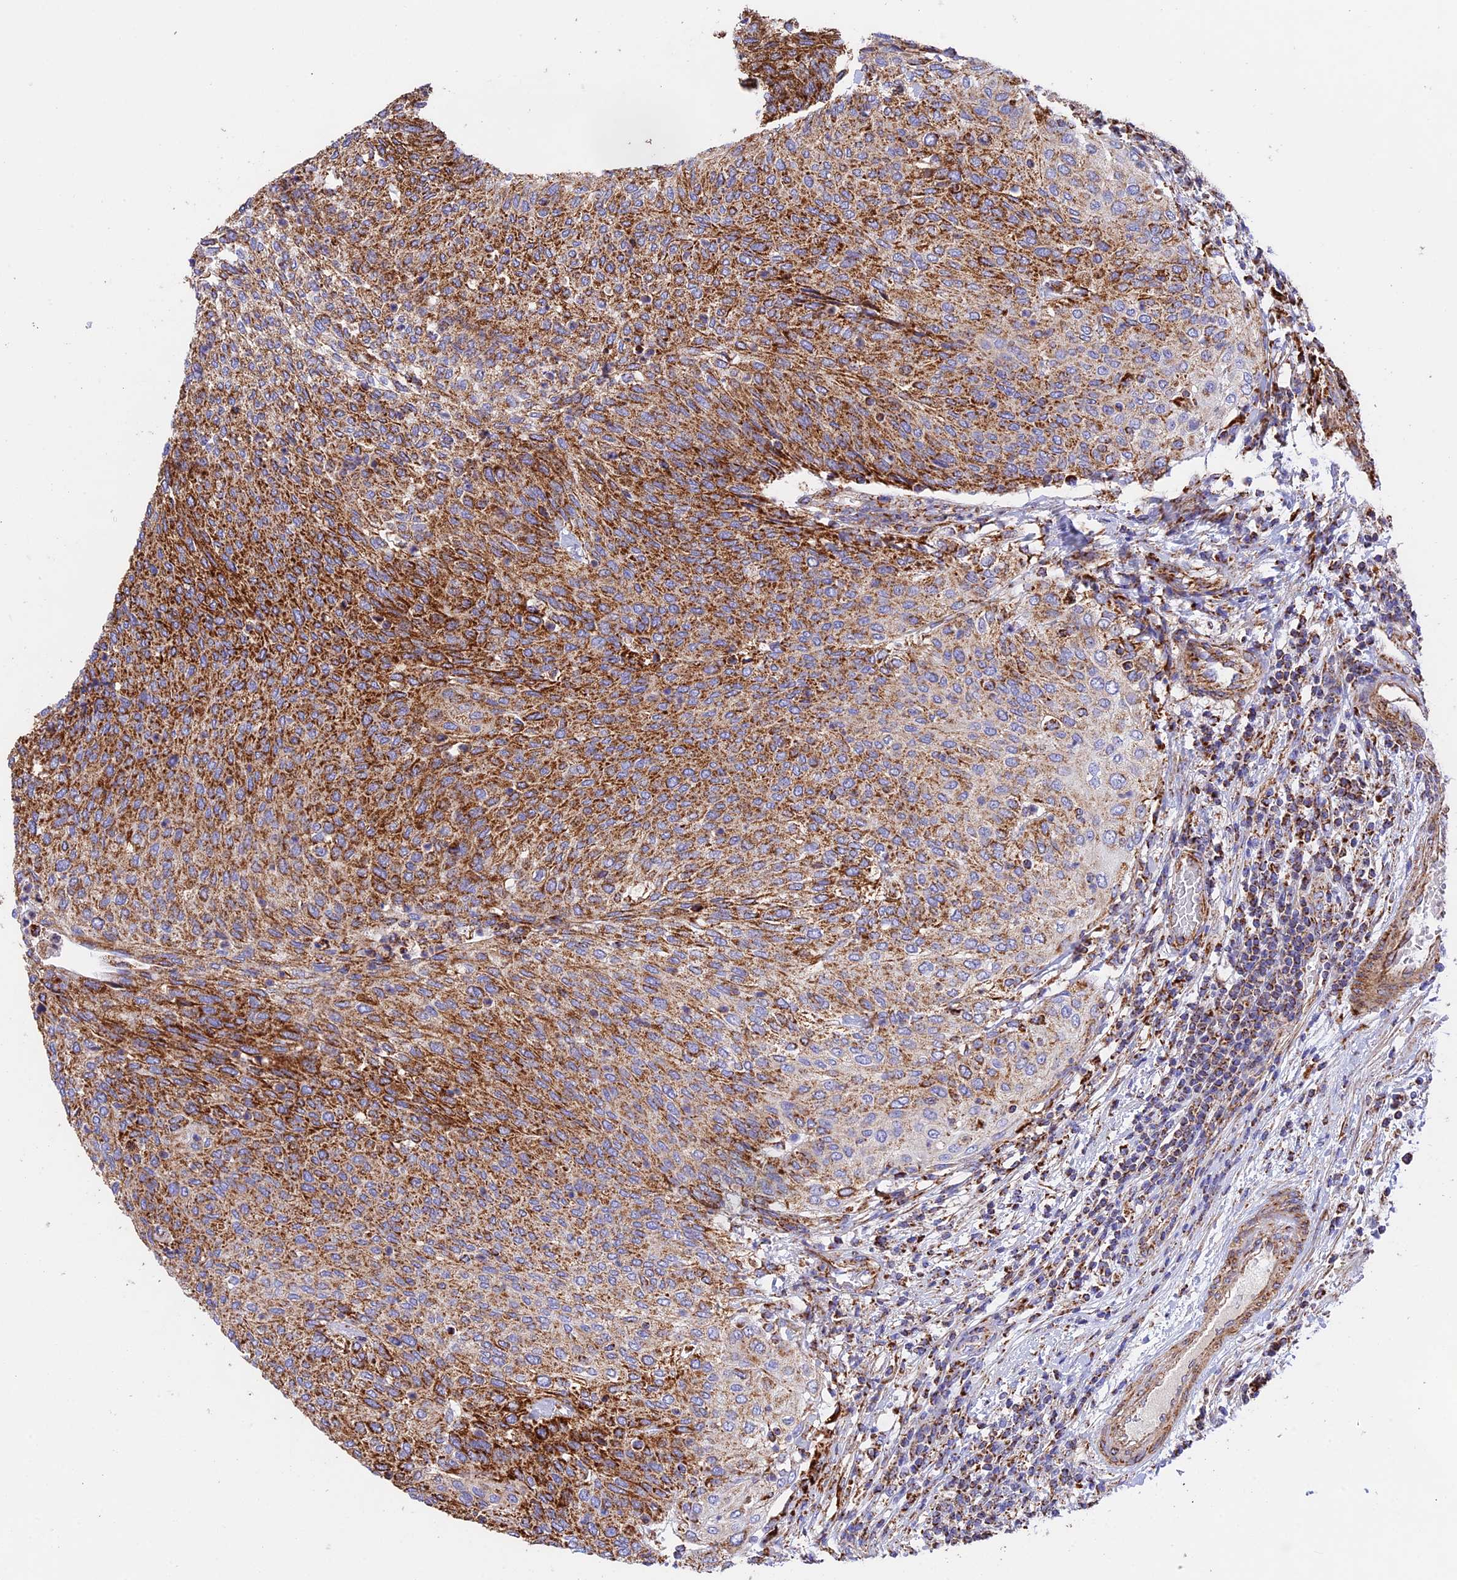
{"staining": {"intensity": "strong", "quantity": "25%-75%", "location": "cytoplasmic/membranous"}, "tissue": "urothelial cancer", "cell_type": "Tumor cells", "image_type": "cancer", "snomed": [{"axis": "morphology", "description": "Urothelial carcinoma, Low grade"}, {"axis": "topography", "description": "Urinary bladder"}], "caption": "Protein analysis of urothelial carcinoma (low-grade) tissue displays strong cytoplasmic/membranous staining in about 25%-75% of tumor cells. The protein of interest is stained brown, and the nuclei are stained in blue (DAB (3,3'-diaminobenzidine) IHC with brightfield microscopy, high magnification).", "gene": "UQCRB", "patient": {"sex": "female", "age": 79}}